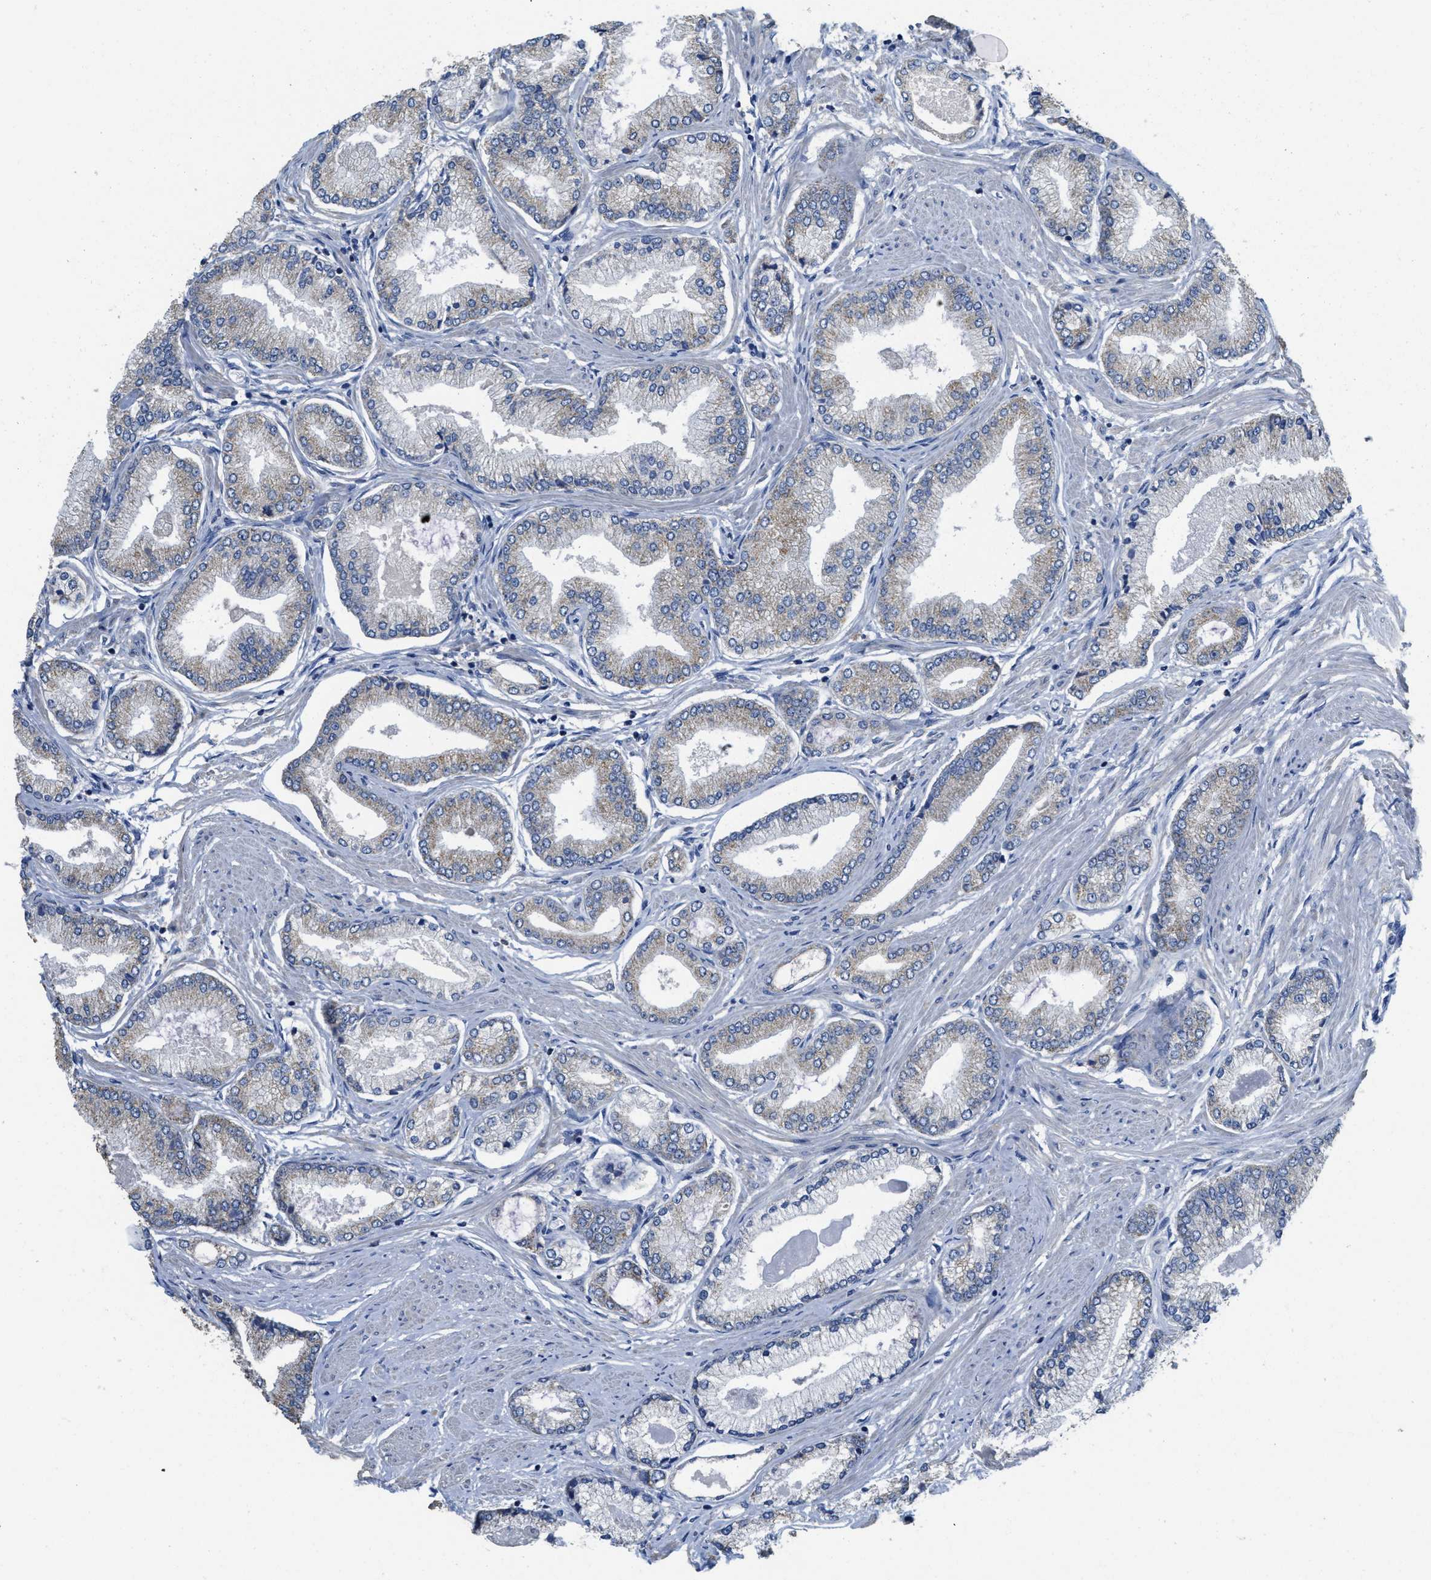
{"staining": {"intensity": "weak", "quantity": "<25%", "location": "cytoplasmic/membranous"}, "tissue": "prostate cancer", "cell_type": "Tumor cells", "image_type": "cancer", "snomed": [{"axis": "morphology", "description": "Adenocarcinoma, High grade"}, {"axis": "topography", "description": "Prostate"}], "caption": "High-grade adenocarcinoma (prostate) was stained to show a protein in brown. There is no significant staining in tumor cells.", "gene": "SFXN2", "patient": {"sex": "male", "age": 61}}